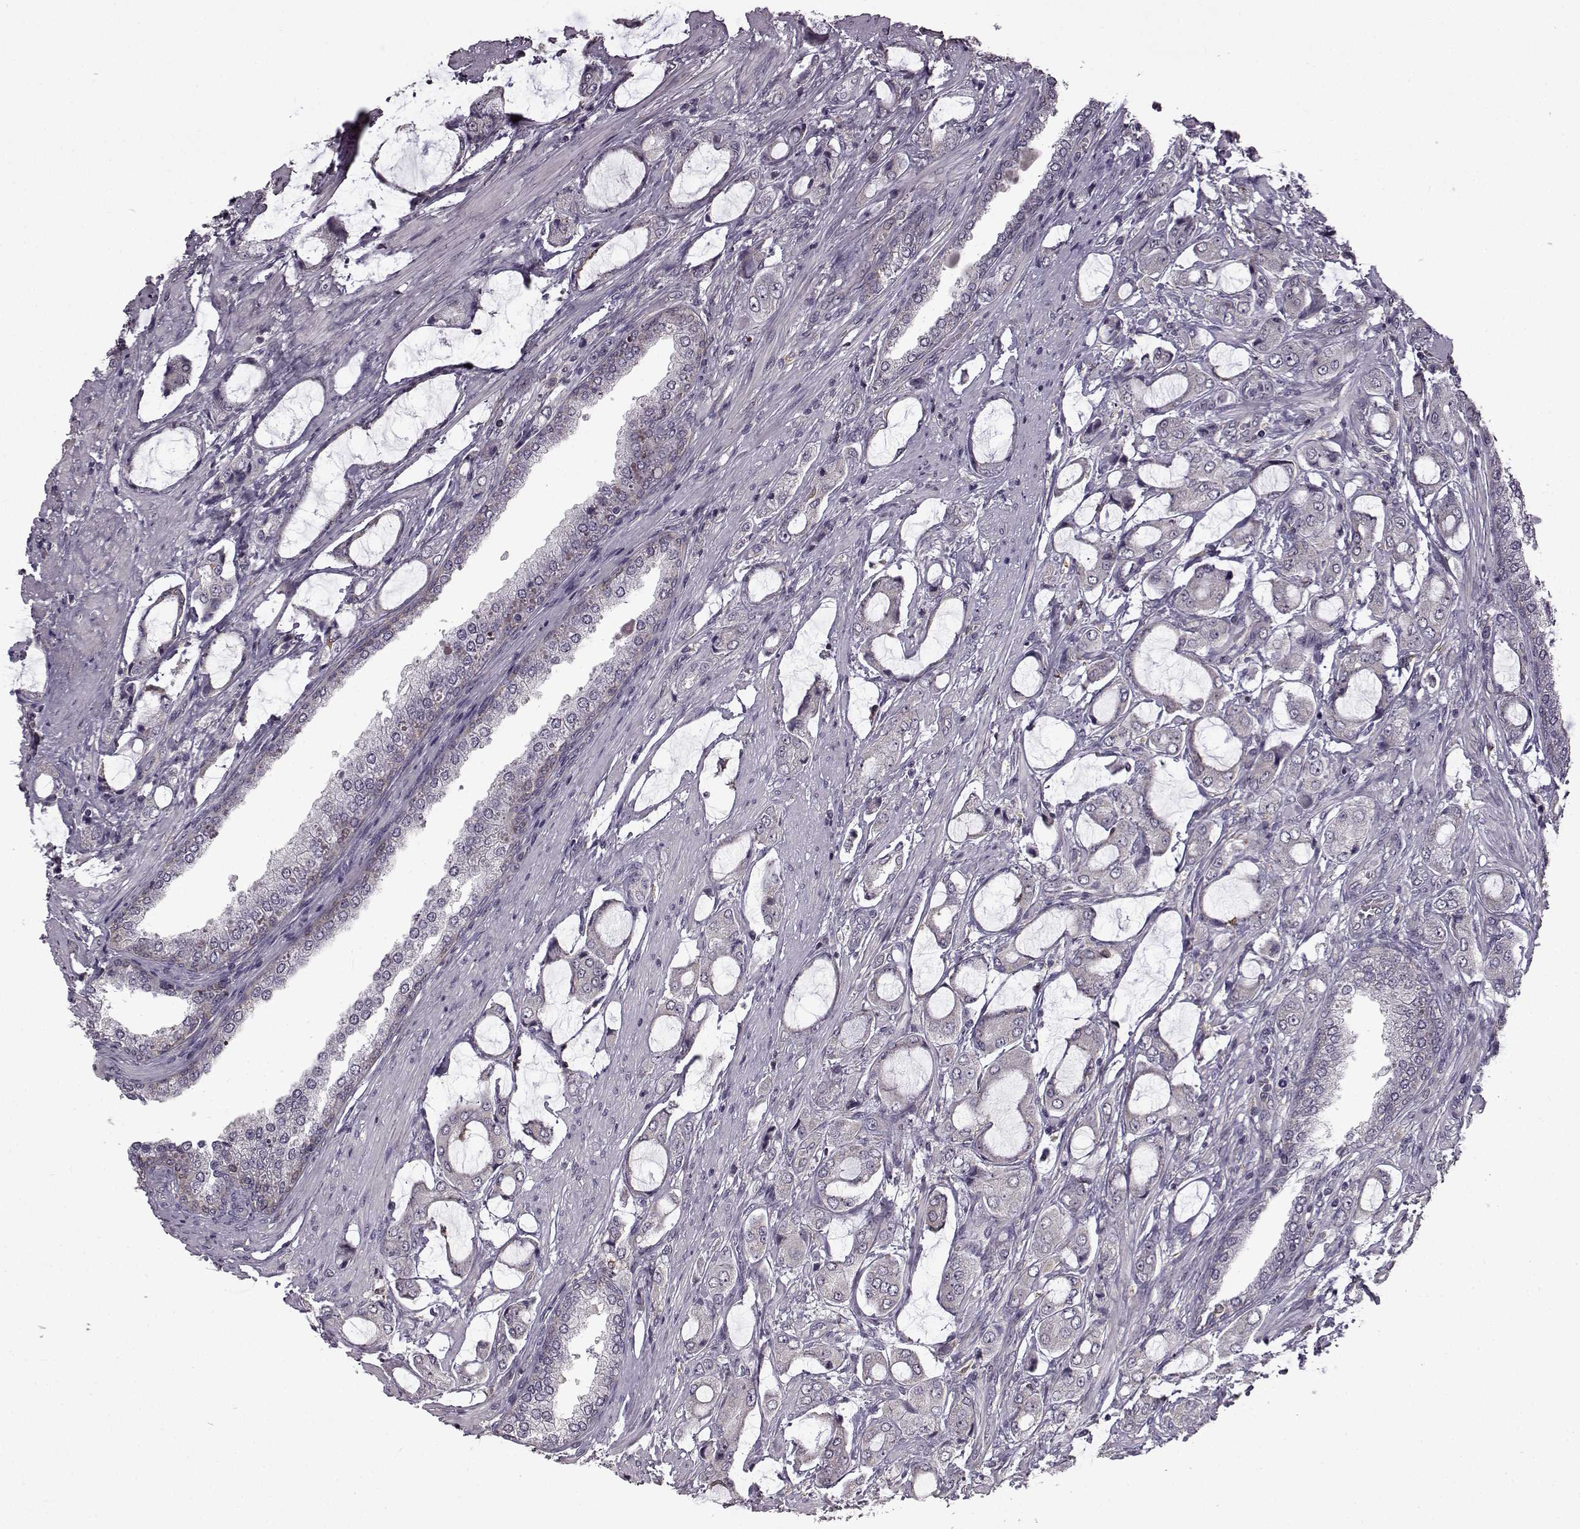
{"staining": {"intensity": "negative", "quantity": "none", "location": "none"}, "tissue": "prostate cancer", "cell_type": "Tumor cells", "image_type": "cancer", "snomed": [{"axis": "morphology", "description": "Adenocarcinoma, NOS"}, {"axis": "topography", "description": "Prostate"}], "caption": "DAB (3,3'-diaminobenzidine) immunohistochemical staining of human prostate cancer (adenocarcinoma) exhibits no significant staining in tumor cells.", "gene": "B3GNT6", "patient": {"sex": "male", "age": 63}}